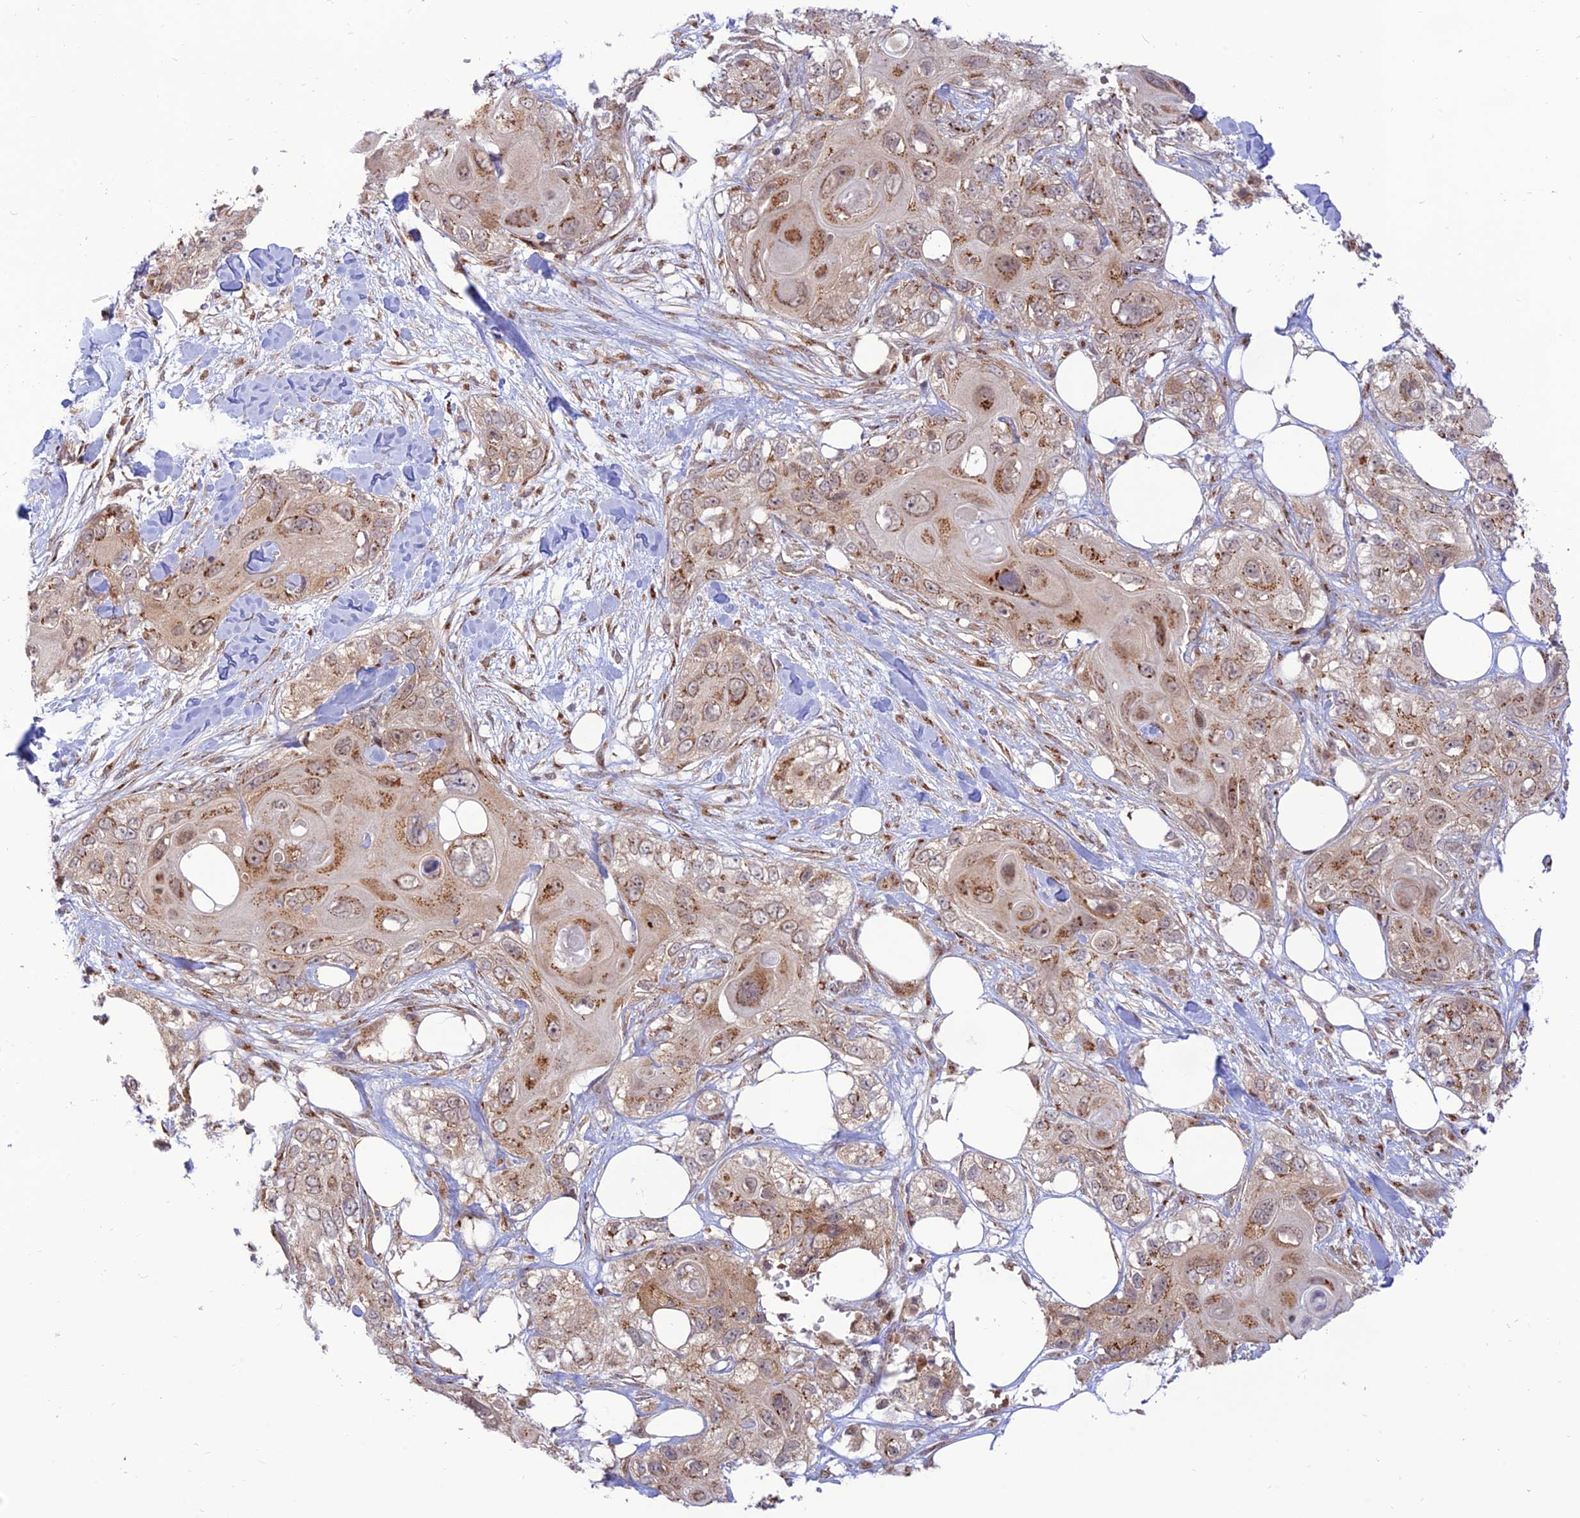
{"staining": {"intensity": "moderate", "quantity": ">75%", "location": "cytoplasmic/membranous"}, "tissue": "skin cancer", "cell_type": "Tumor cells", "image_type": "cancer", "snomed": [{"axis": "morphology", "description": "Normal tissue, NOS"}, {"axis": "morphology", "description": "Squamous cell carcinoma, NOS"}, {"axis": "topography", "description": "Skin"}], "caption": "The immunohistochemical stain shows moderate cytoplasmic/membranous positivity in tumor cells of skin cancer tissue. Immunohistochemistry (ihc) stains the protein of interest in brown and the nuclei are stained blue.", "gene": "GOLGA3", "patient": {"sex": "male", "age": 72}}